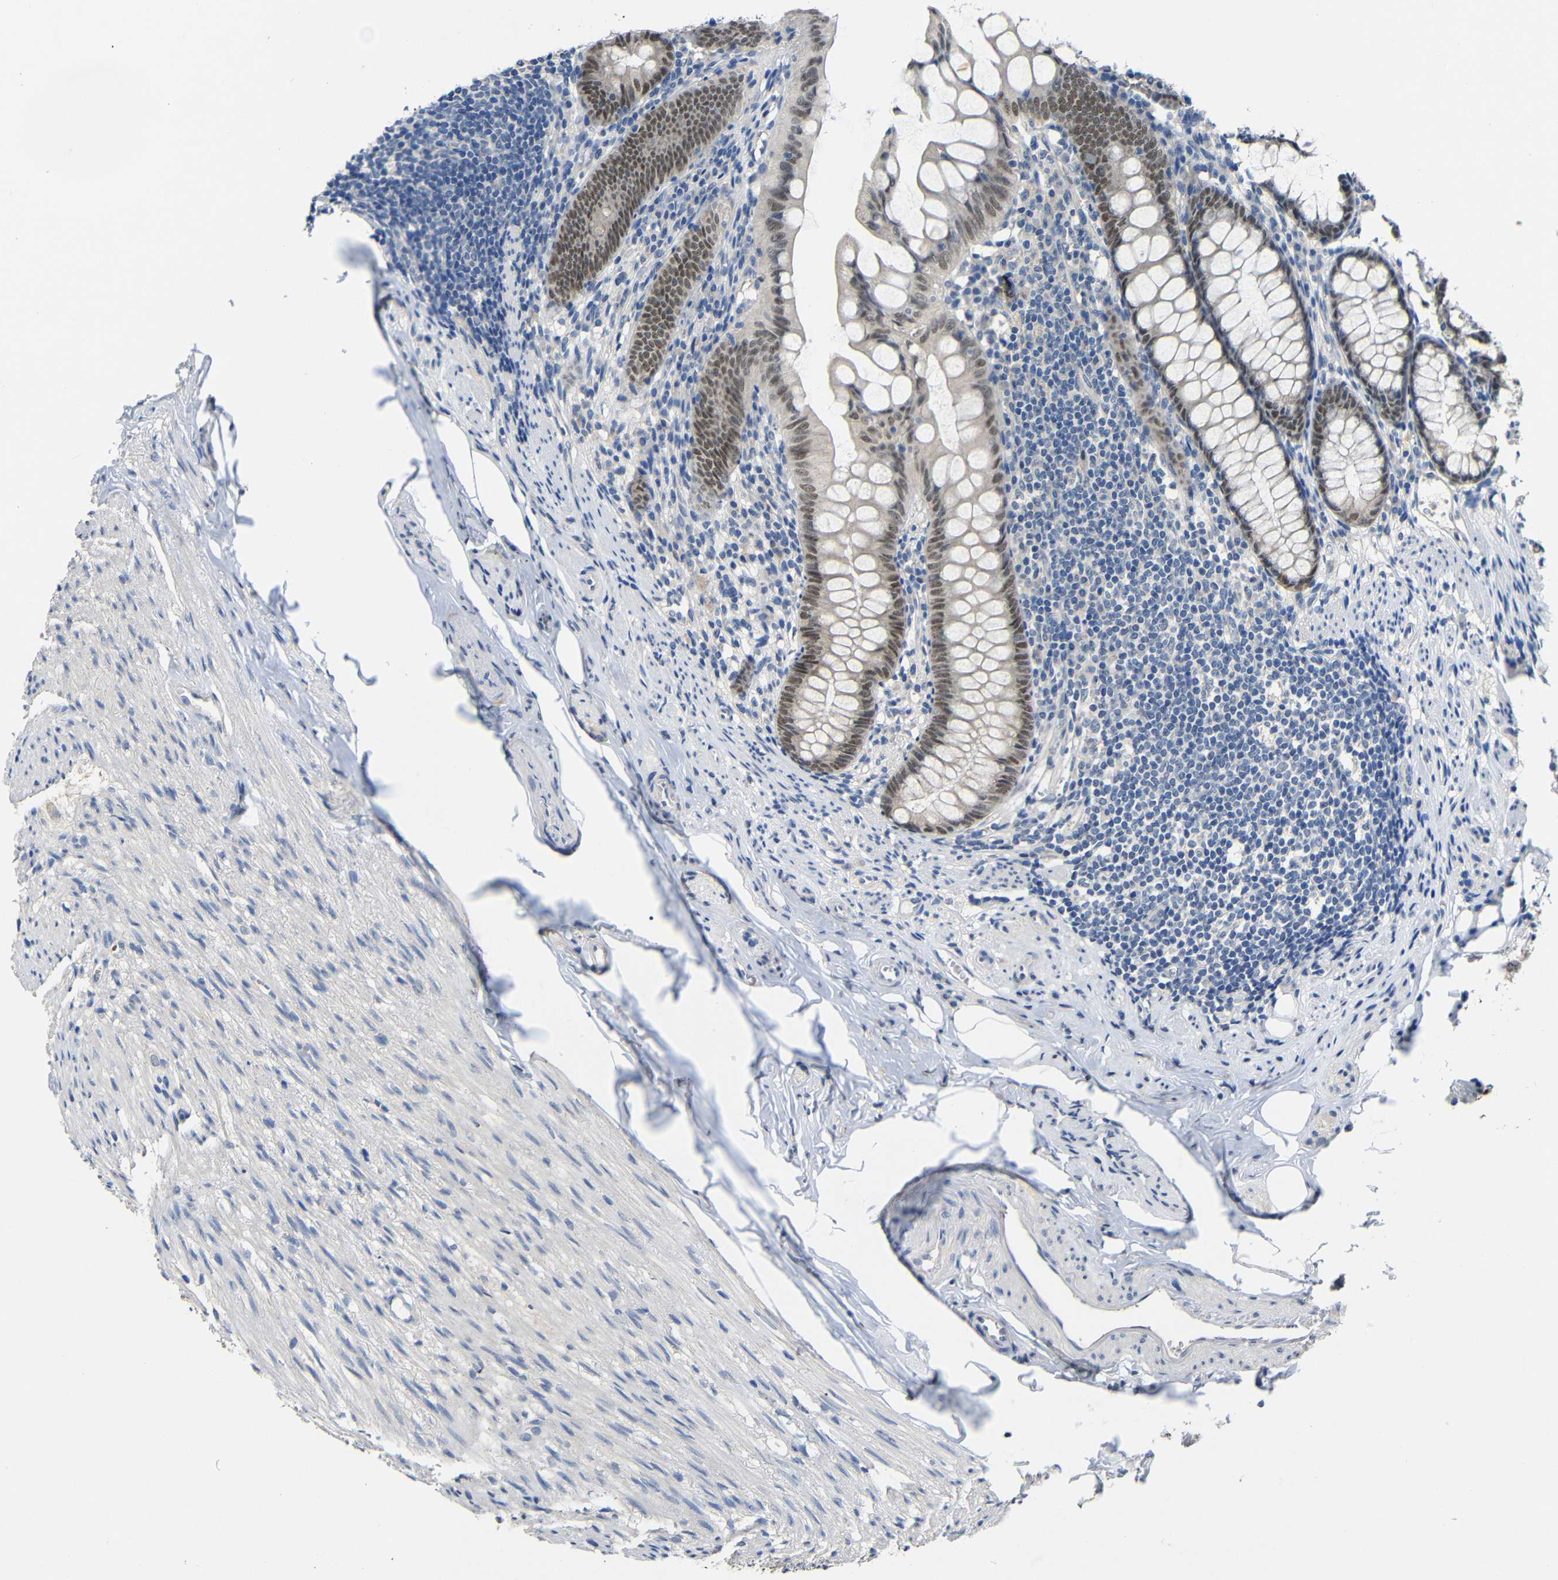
{"staining": {"intensity": "strong", "quantity": ">75%", "location": "nuclear"}, "tissue": "appendix", "cell_type": "Glandular cells", "image_type": "normal", "snomed": [{"axis": "morphology", "description": "Normal tissue, NOS"}, {"axis": "topography", "description": "Appendix"}], "caption": "The histopathology image demonstrates staining of unremarkable appendix, revealing strong nuclear protein positivity (brown color) within glandular cells.", "gene": "HNF1A", "patient": {"sex": "female", "age": 77}}